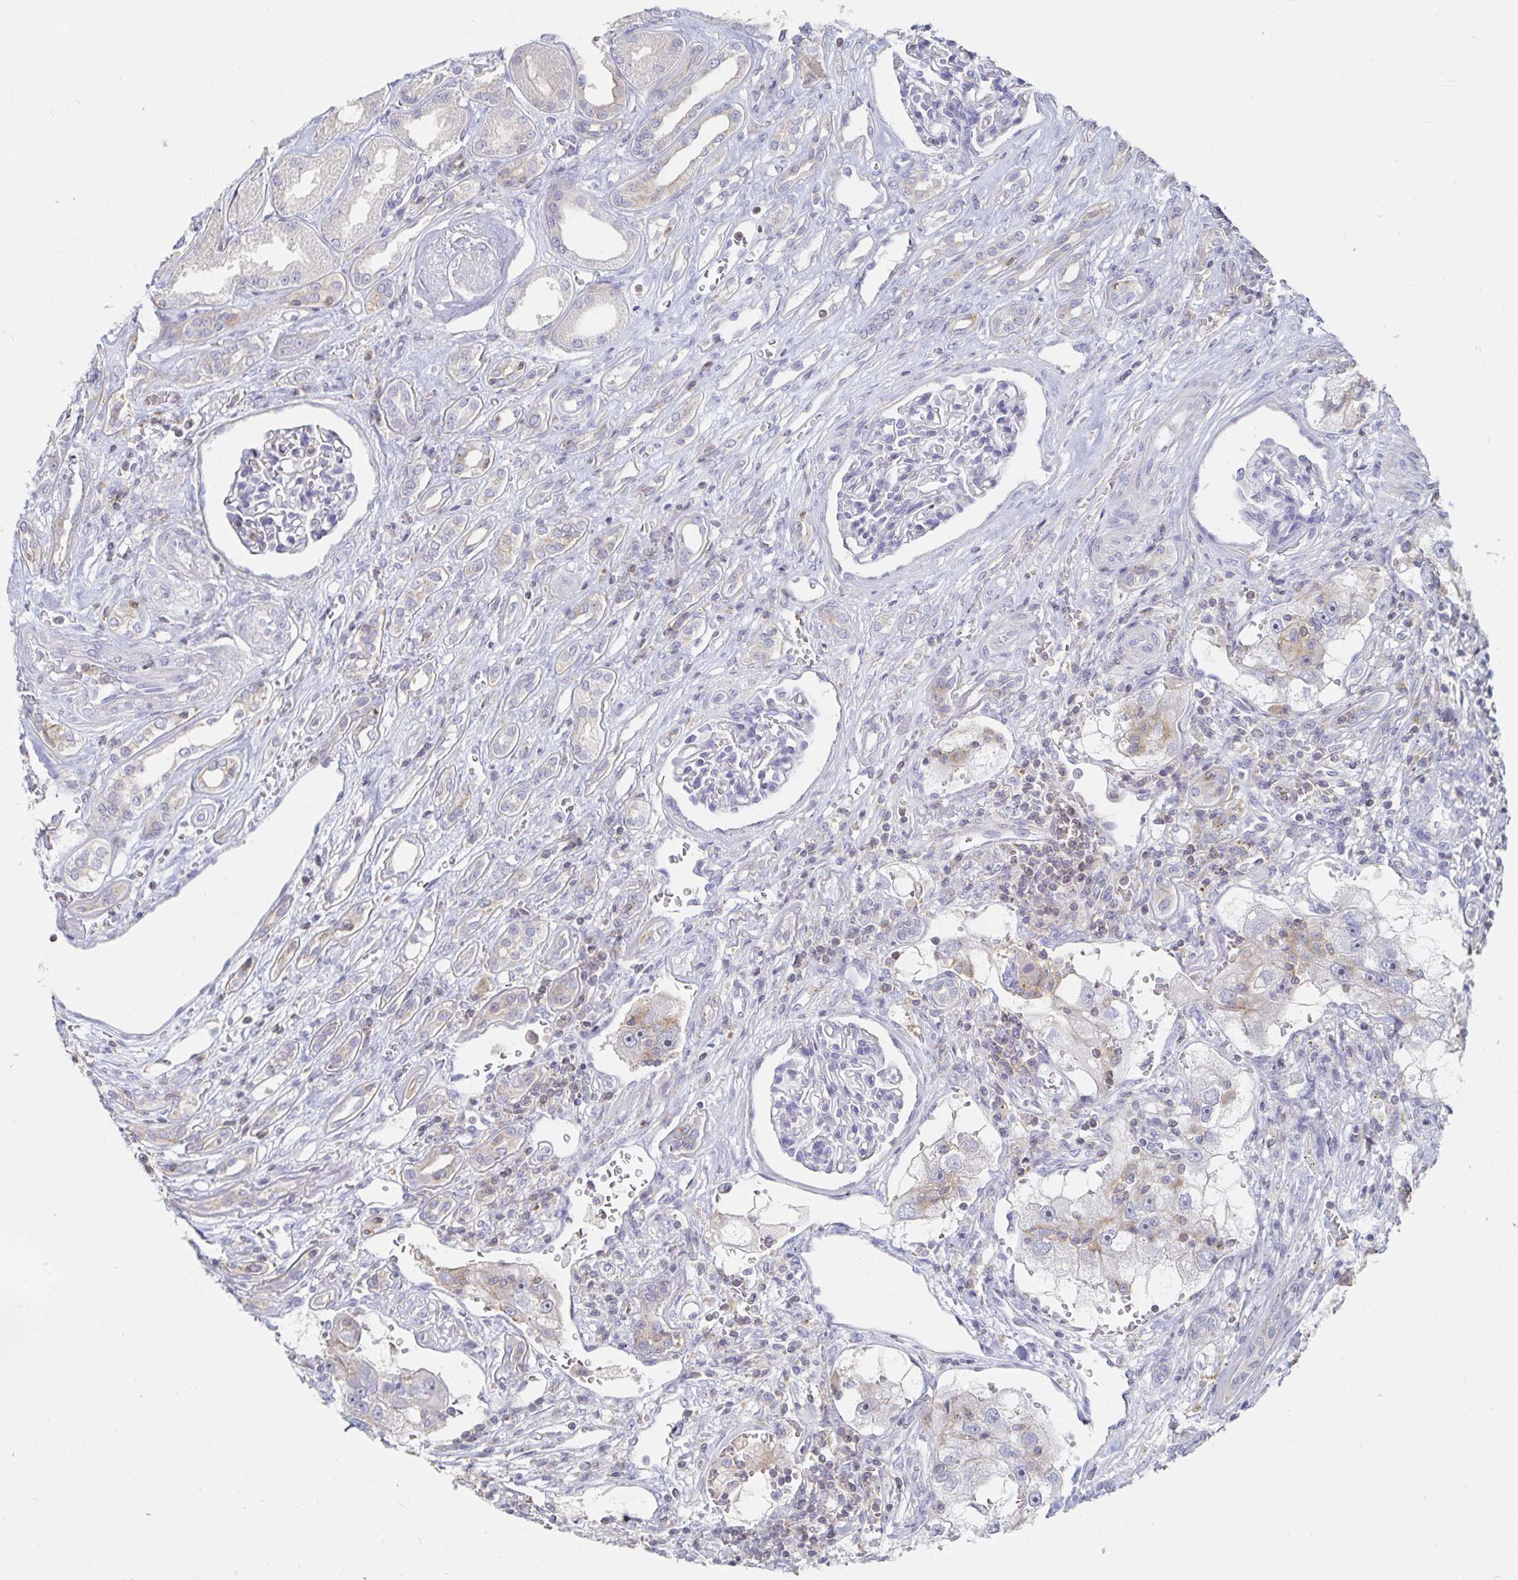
{"staining": {"intensity": "negative", "quantity": "none", "location": "none"}, "tissue": "renal cancer", "cell_type": "Tumor cells", "image_type": "cancer", "snomed": [{"axis": "morphology", "description": "Adenocarcinoma, NOS"}, {"axis": "topography", "description": "Kidney"}], "caption": "Image shows no protein staining in tumor cells of renal cancer (adenocarcinoma) tissue.", "gene": "PIK3CD", "patient": {"sex": "male", "age": 63}}